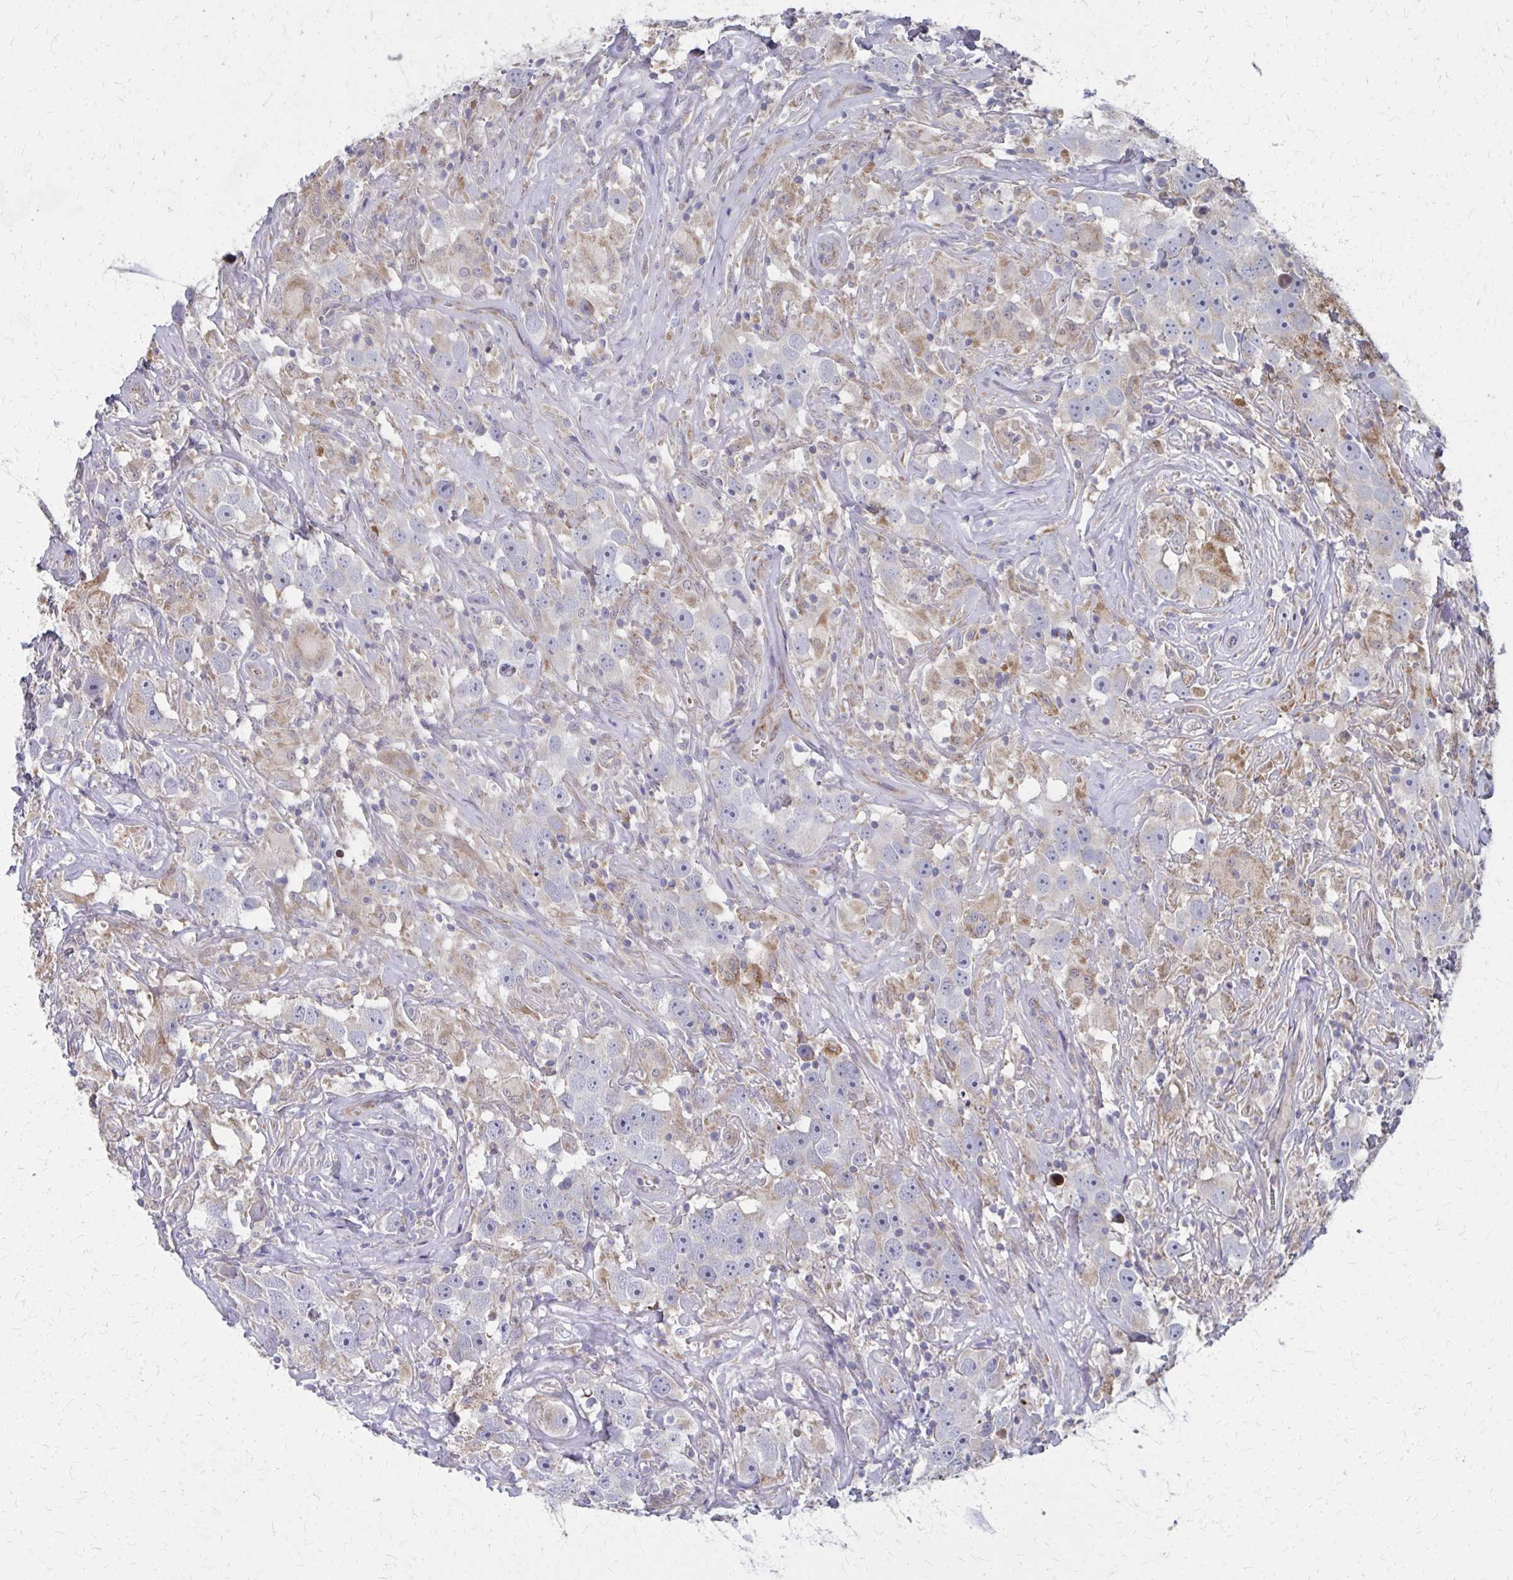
{"staining": {"intensity": "weak", "quantity": "<25%", "location": "cytoplasmic/membranous"}, "tissue": "testis cancer", "cell_type": "Tumor cells", "image_type": "cancer", "snomed": [{"axis": "morphology", "description": "Seminoma, NOS"}, {"axis": "topography", "description": "Testis"}], "caption": "This is a micrograph of IHC staining of testis cancer, which shows no positivity in tumor cells.", "gene": "FAHD1", "patient": {"sex": "male", "age": 49}}